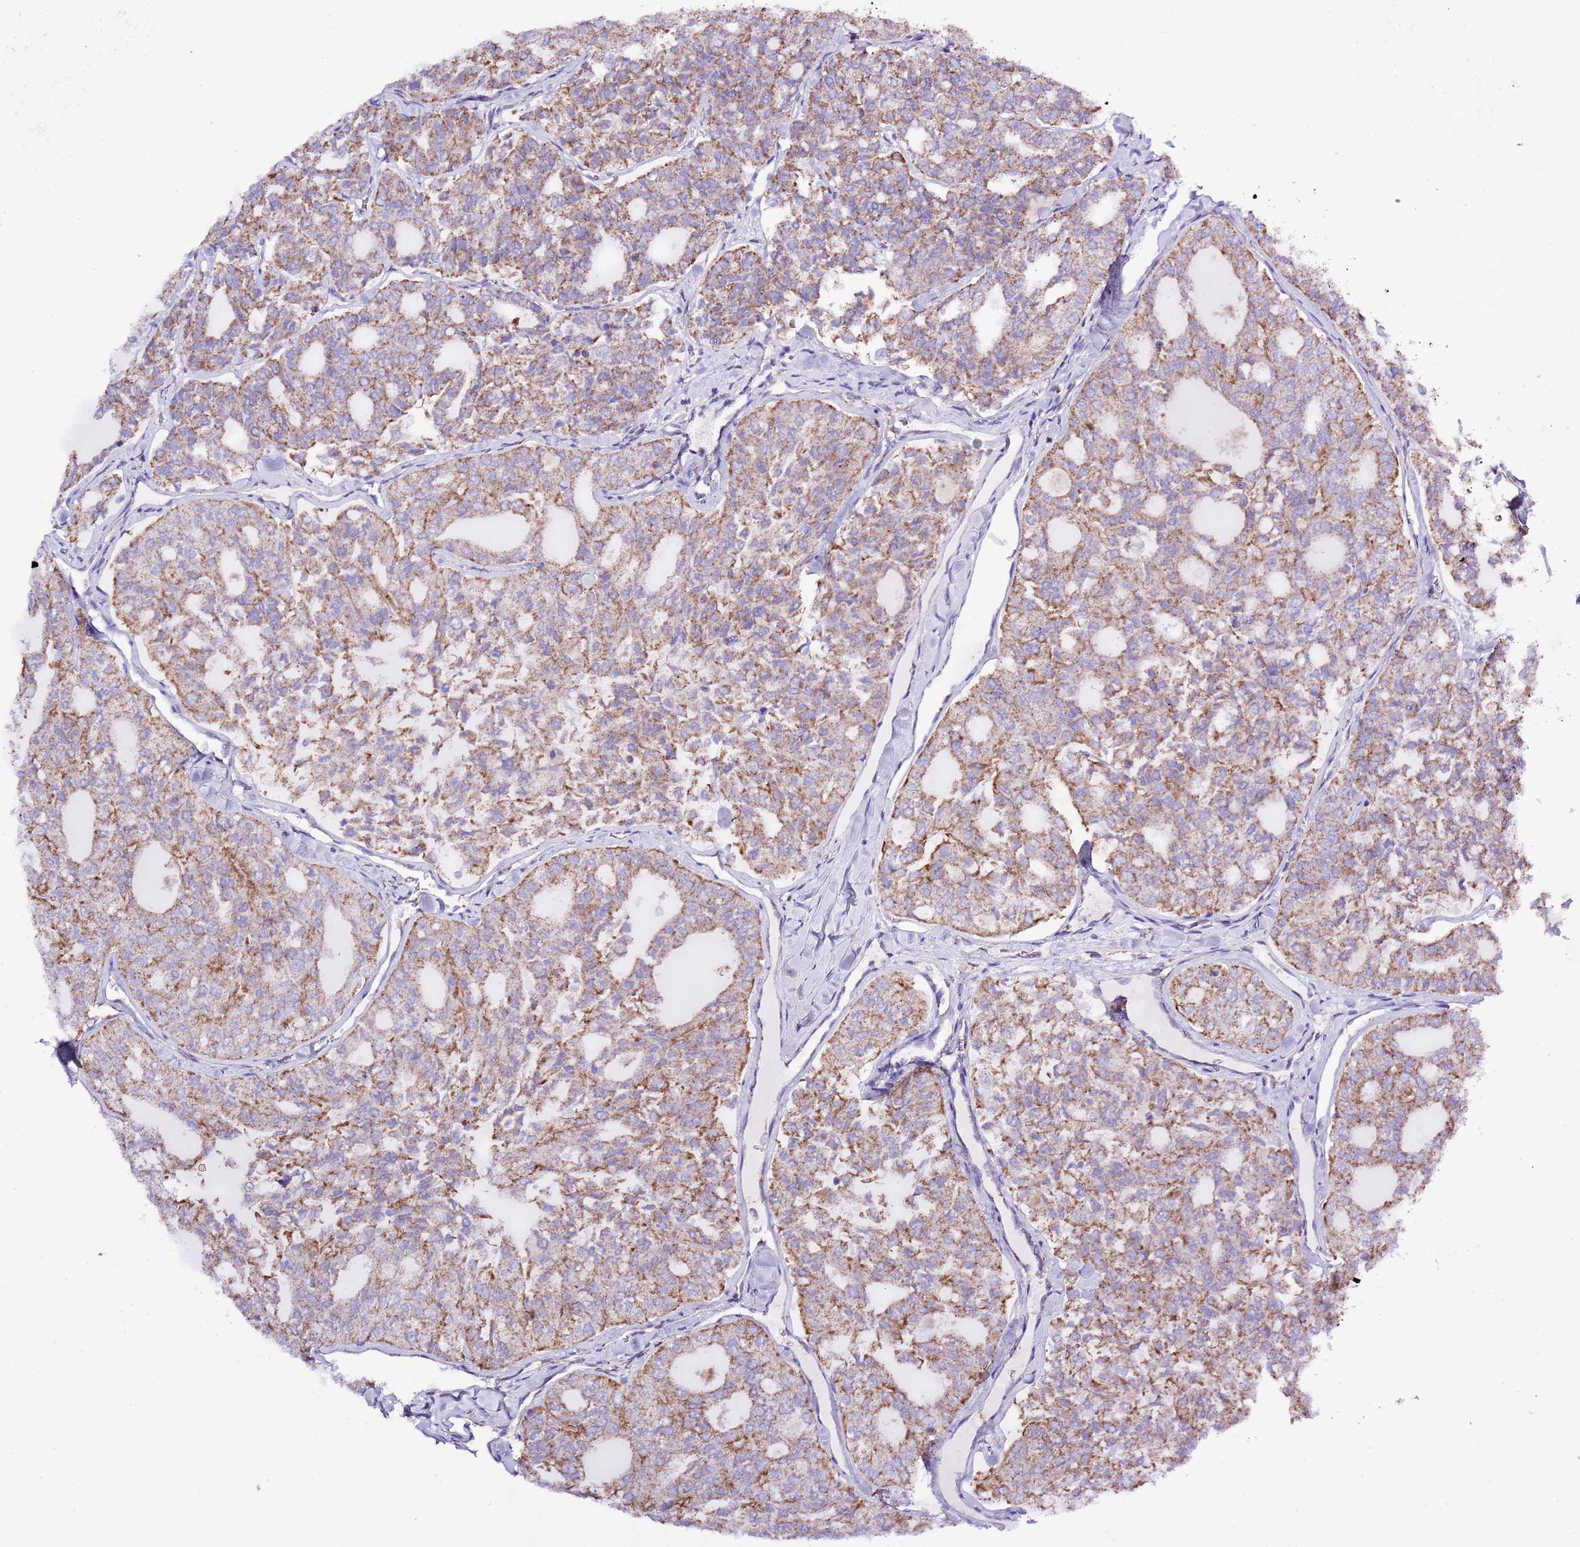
{"staining": {"intensity": "moderate", "quantity": ">75%", "location": "cytoplasmic/membranous"}, "tissue": "thyroid cancer", "cell_type": "Tumor cells", "image_type": "cancer", "snomed": [{"axis": "morphology", "description": "Follicular adenoma carcinoma, NOS"}, {"axis": "topography", "description": "Thyroid gland"}], "caption": "A micrograph showing moderate cytoplasmic/membranous staining in about >75% of tumor cells in follicular adenoma carcinoma (thyroid), as visualized by brown immunohistochemical staining.", "gene": "TEKTIP1", "patient": {"sex": "male", "age": 75}}